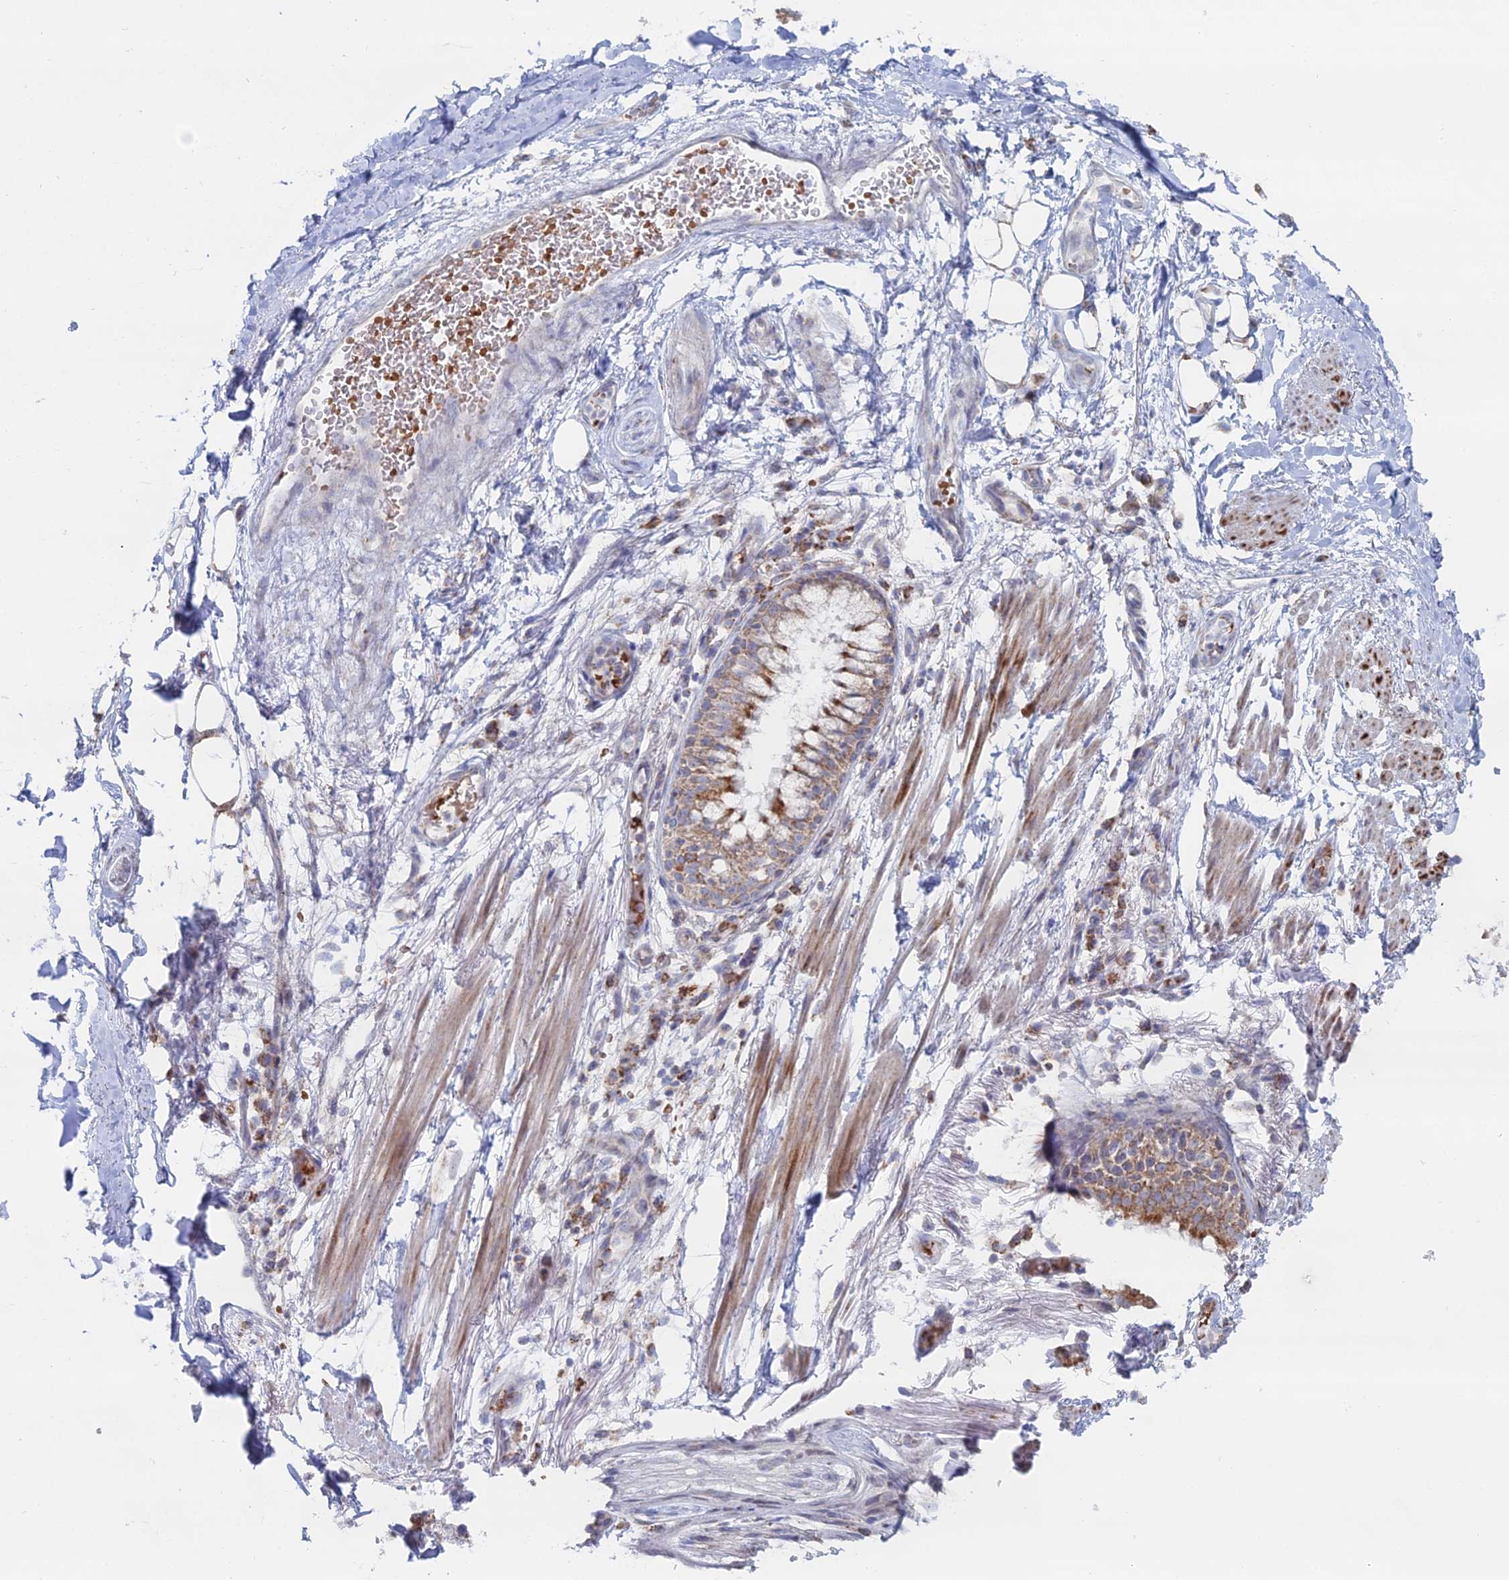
{"staining": {"intensity": "moderate", "quantity": "<25%", "location": "cytoplasmic/membranous"}, "tissue": "adipose tissue", "cell_type": "Adipocytes", "image_type": "normal", "snomed": [{"axis": "morphology", "description": "Normal tissue, NOS"}, {"axis": "topography", "description": "Lymph node"}, {"axis": "topography", "description": "Cartilage tissue"}, {"axis": "topography", "description": "Bronchus"}], "caption": "IHC (DAB (3,3'-diaminobenzidine)) staining of normal adipose tissue shows moderate cytoplasmic/membranous protein positivity in about <25% of adipocytes.", "gene": "MPC1", "patient": {"sex": "male", "age": 63}}